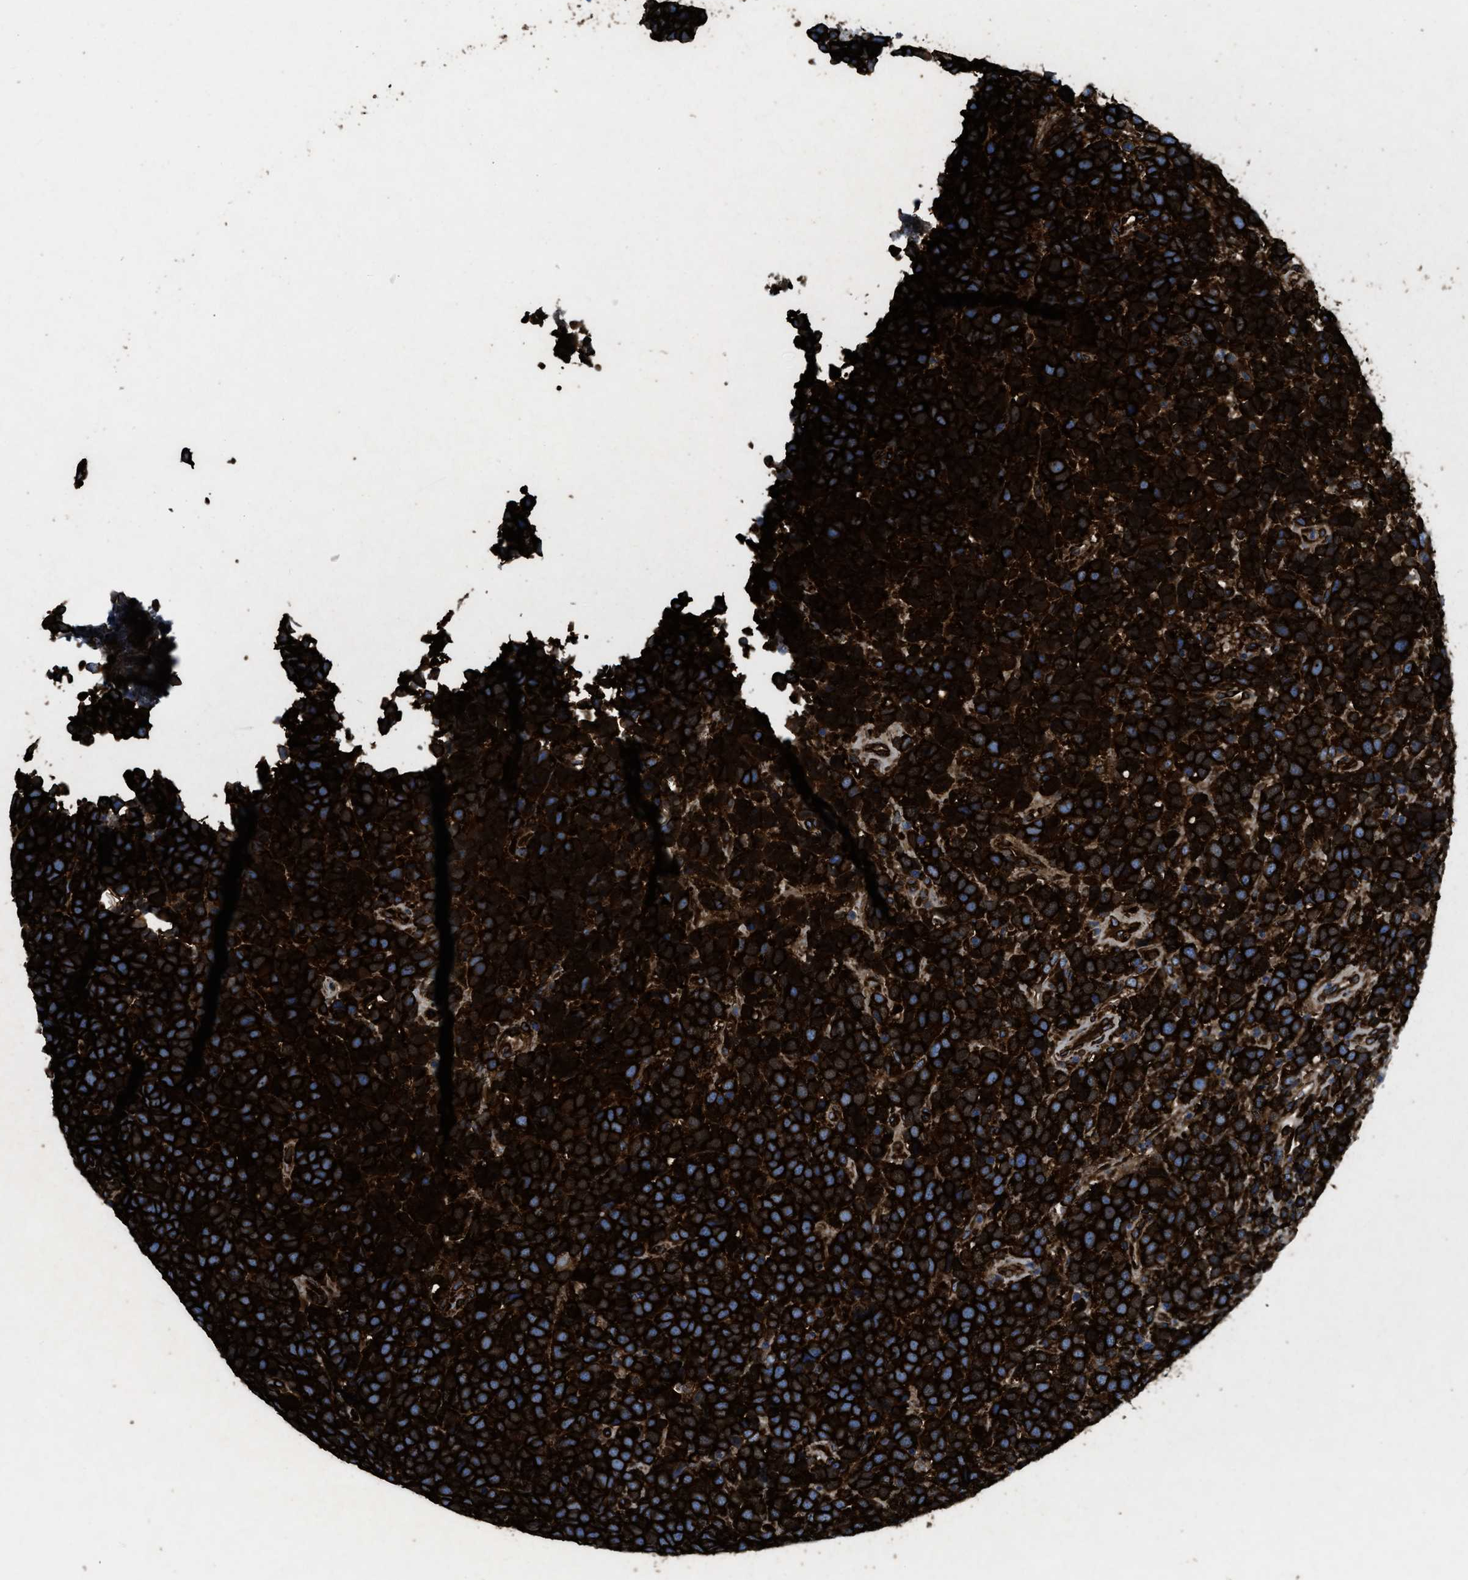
{"staining": {"intensity": "strong", "quantity": ">75%", "location": "cytoplasmic/membranous"}, "tissue": "urothelial cancer", "cell_type": "Tumor cells", "image_type": "cancer", "snomed": [{"axis": "morphology", "description": "Urothelial carcinoma, High grade"}, {"axis": "topography", "description": "Urinary bladder"}], "caption": "Immunohistochemical staining of urothelial cancer shows strong cytoplasmic/membranous protein expression in approximately >75% of tumor cells. (Stains: DAB in brown, nuclei in blue, Microscopy: brightfield microscopy at high magnification).", "gene": "CAPRIN1", "patient": {"sex": "female", "age": 82}}